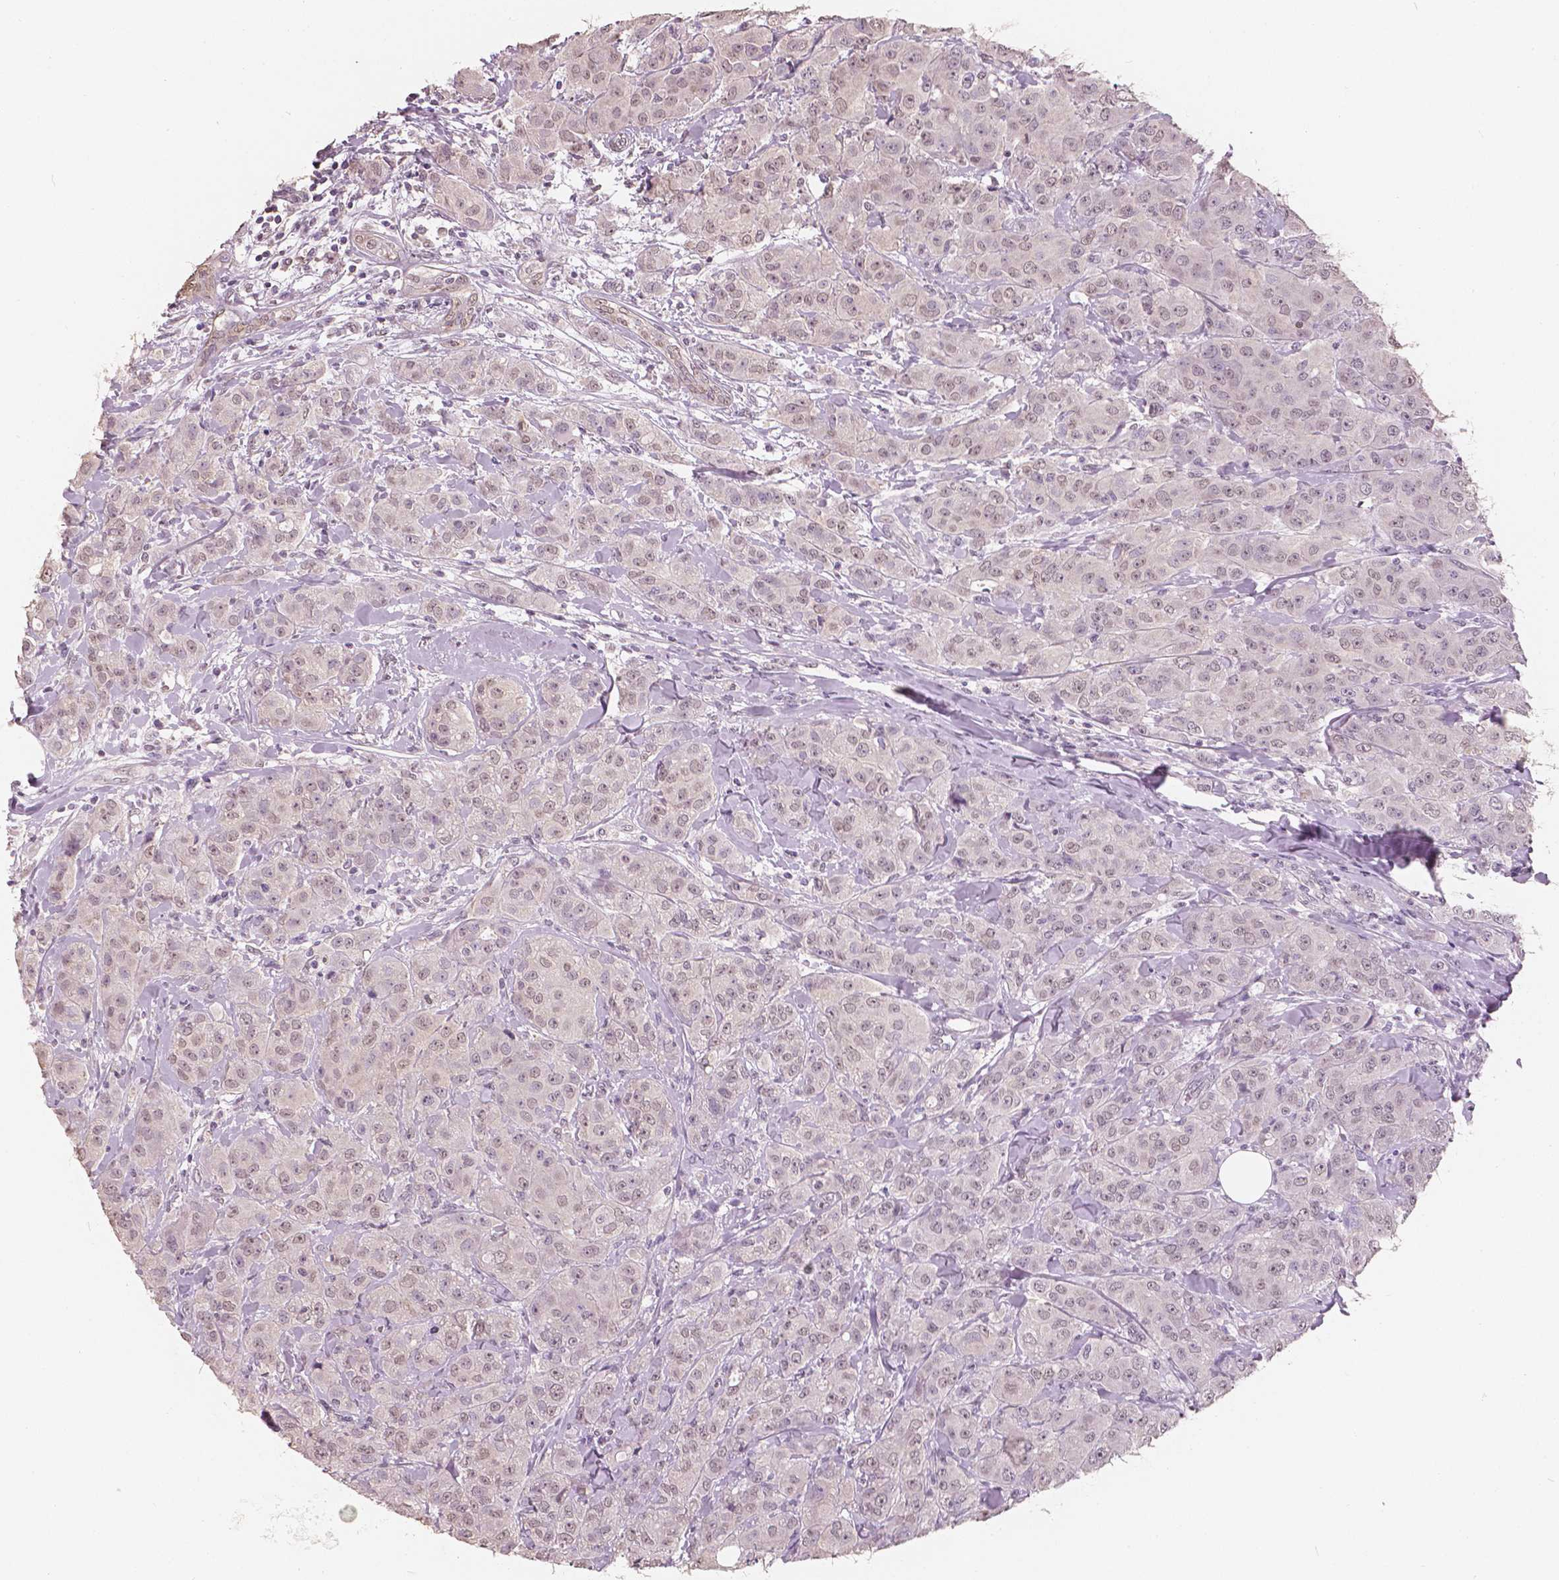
{"staining": {"intensity": "weak", "quantity": ">75%", "location": "nuclear"}, "tissue": "breast cancer", "cell_type": "Tumor cells", "image_type": "cancer", "snomed": [{"axis": "morphology", "description": "Normal tissue, NOS"}, {"axis": "morphology", "description": "Duct carcinoma"}, {"axis": "topography", "description": "Breast"}], "caption": "Immunohistochemistry (IHC) micrograph of neoplastic tissue: human intraductal carcinoma (breast) stained using IHC shows low levels of weak protein expression localized specifically in the nuclear of tumor cells, appearing as a nuclear brown color.", "gene": "SAT2", "patient": {"sex": "female", "age": 43}}